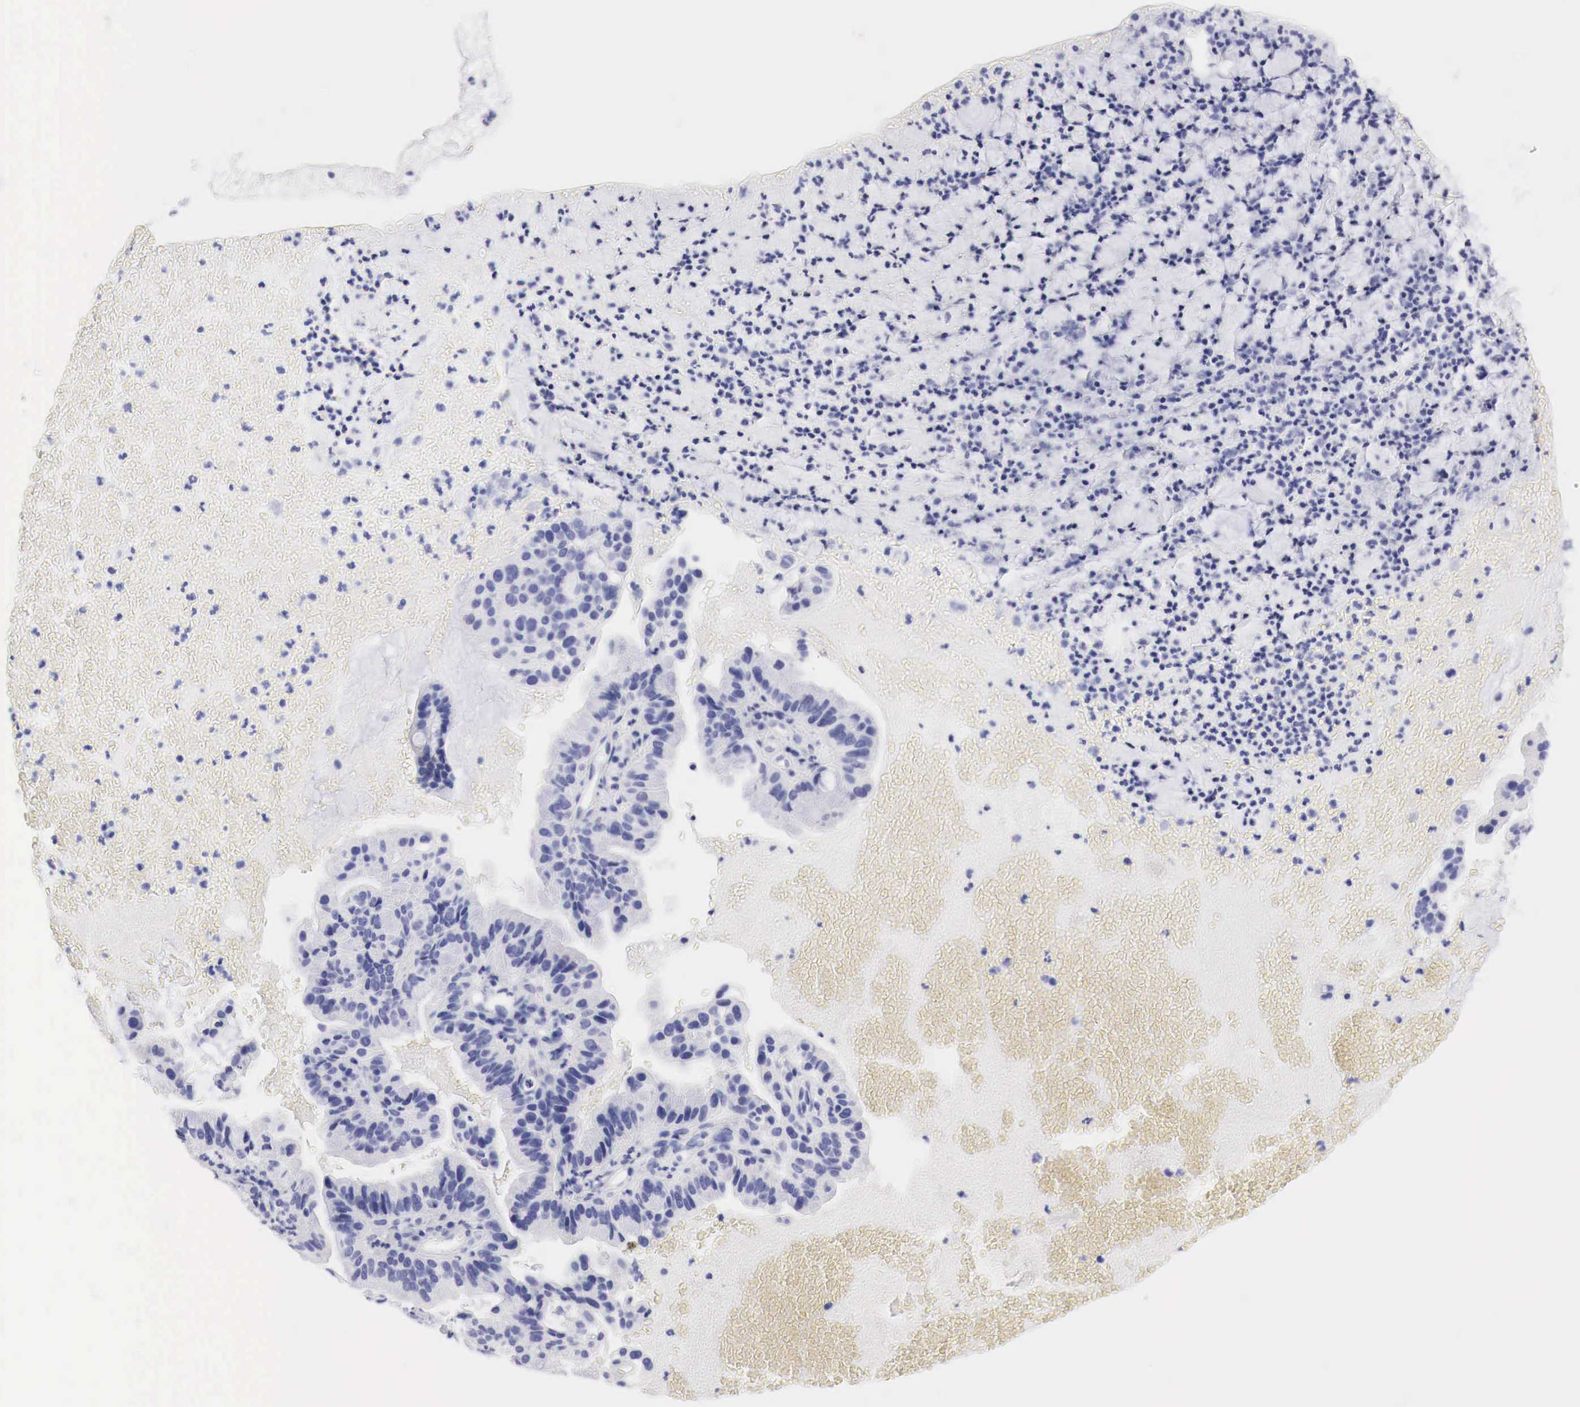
{"staining": {"intensity": "negative", "quantity": "none", "location": "none"}, "tissue": "cervical cancer", "cell_type": "Tumor cells", "image_type": "cancer", "snomed": [{"axis": "morphology", "description": "Adenocarcinoma, NOS"}, {"axis": "topography", "description": "Cervix"}], "caption": "Immunohistochemistry of human cervical cancer exhibits no staining in tumor cells. Nuclei are stained in blue.", "gene": "TYR", "patient": {"sex": "female", "age": 41}}